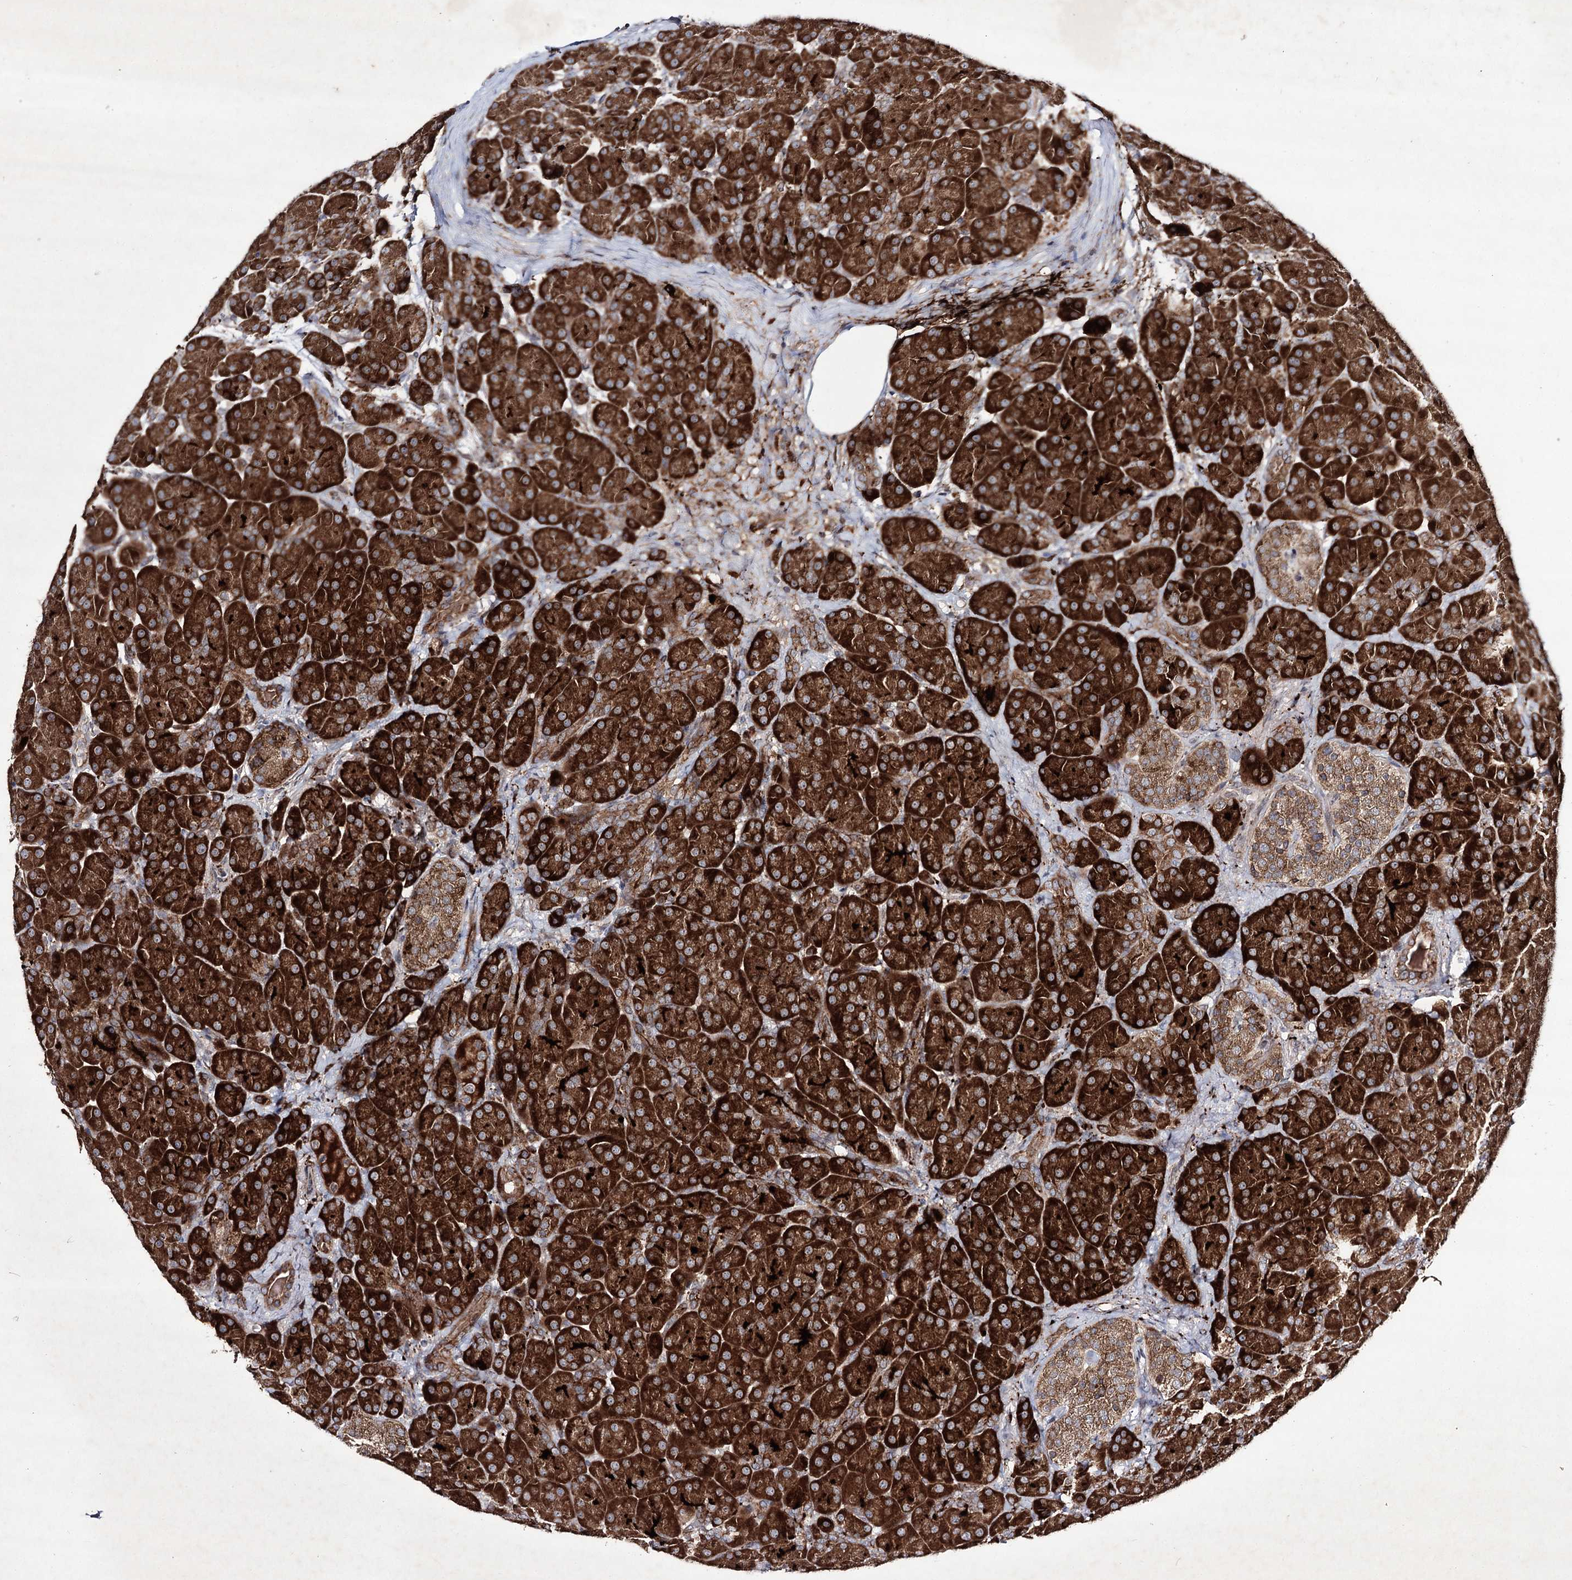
{"staining": {"intensity": "strong", "quantity": ">75%", "location": "cytoplasmic/membranous"}, "tissue": "pancreas", "cell_type": "Exocrine glandular cells", "image_type": "normal", "snomed": [{"axis": "morphology", "description": "Normal tissue, NOS"}, {"axis": "topography", "description": "Pancreas"}], "caption": "Human pancreas stained with a protein marker demonstrates strong staining in exocrine glandular cells.", "gene": "ALG9", "patient": {"sex": "male", "age": 66}}